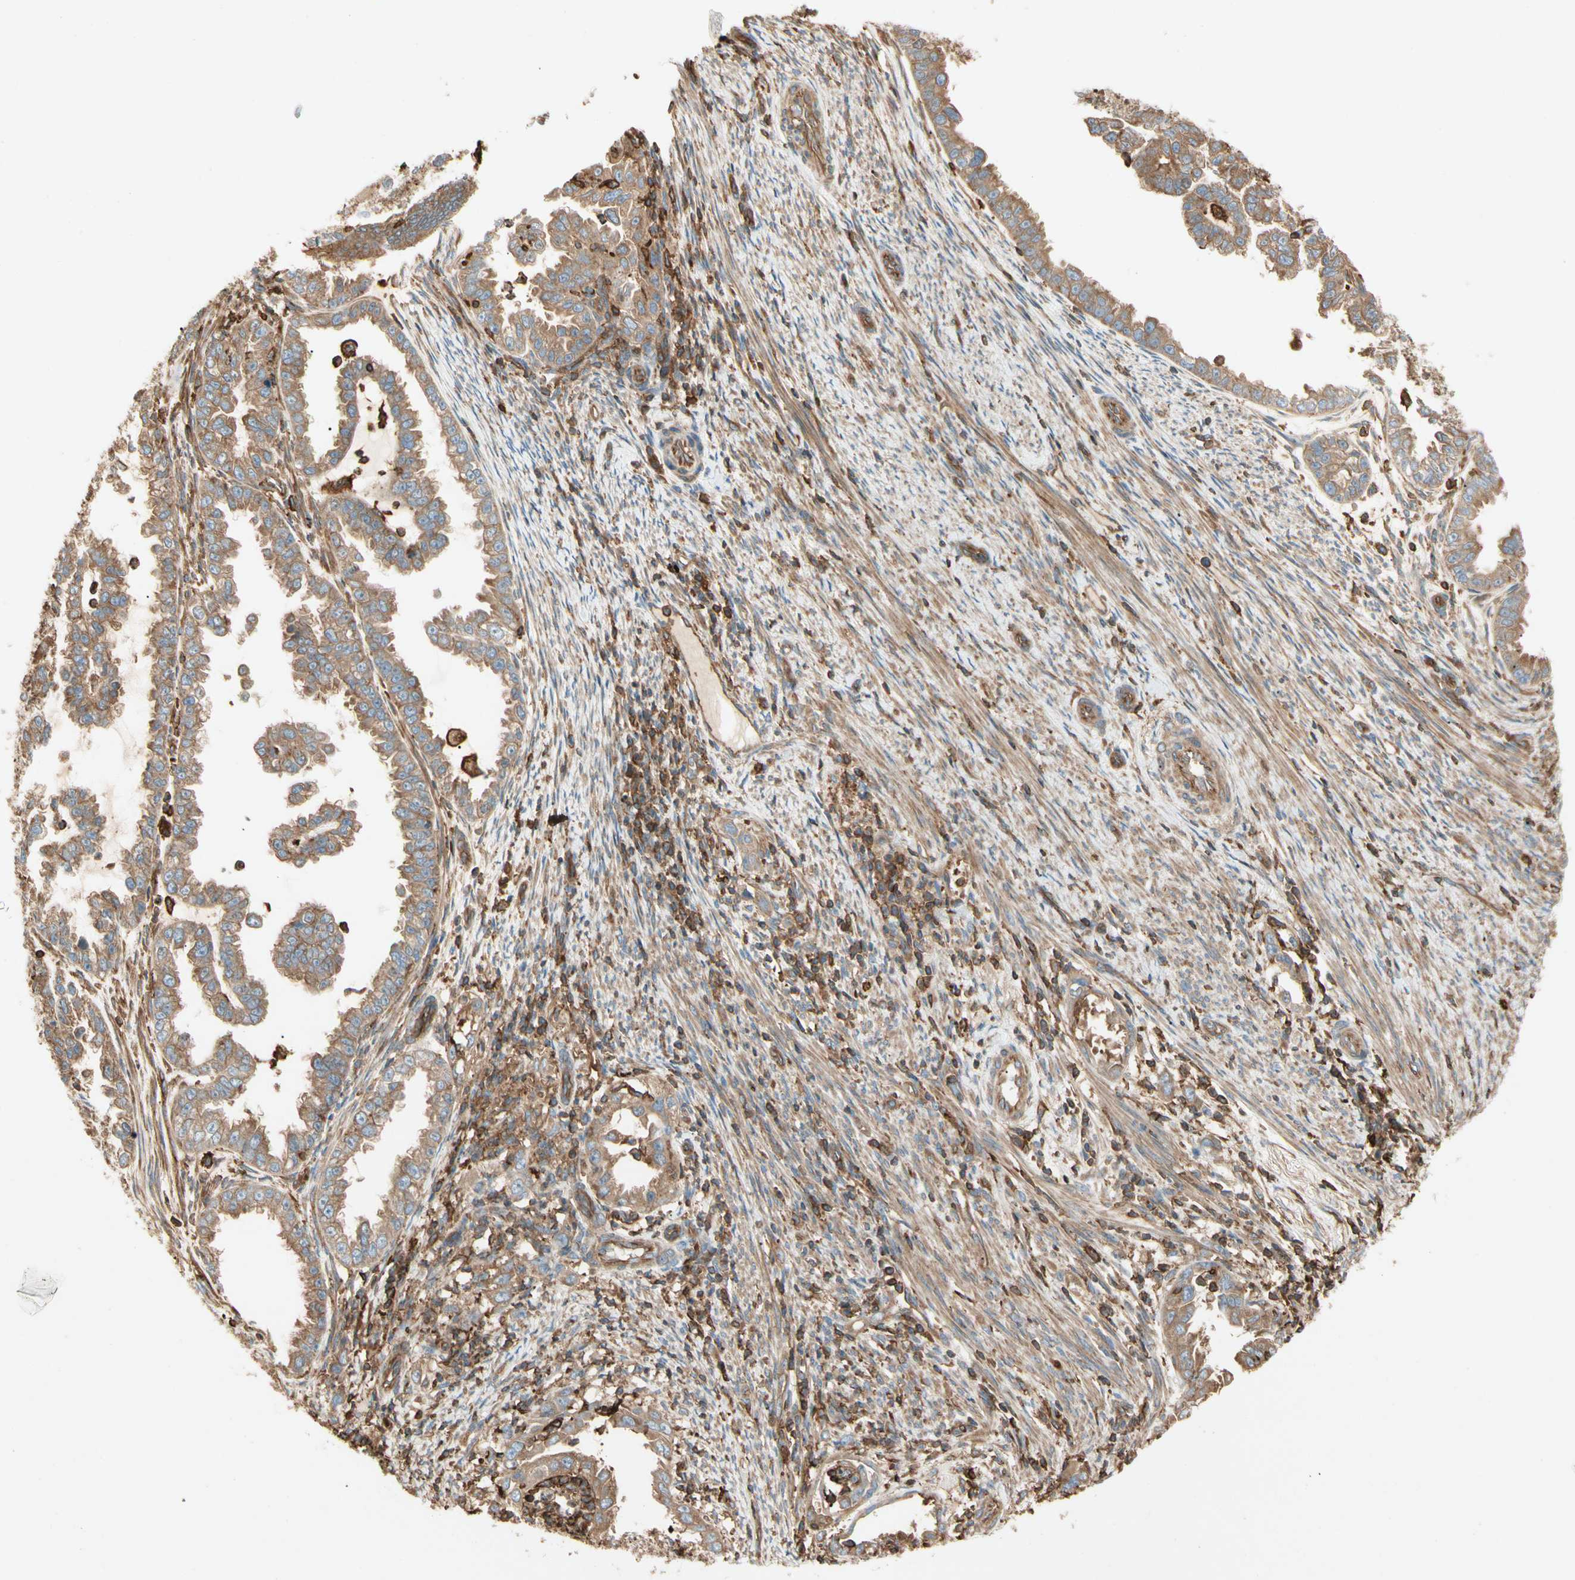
{"staining": {"intensity": "moderate", "quantity": ">75%", "location": "cytoplasmic/membranous"}, "tissue": "endometrial cancer", "cell_type": "Tumor cells", "image_type": "cancer", "snomed": [{"axis": "morphology", "description": "Adenocarcinoma, NOS"}, {"axis": "topography", "description": "Endometrium"}], "caption": "A brown stain highlights moderate cytoplasmic/membranous positivity of a protein in human endometrial cancer tumor cells.", "gene": "ARPC2", "patient": {"sex": "female", "age": 85}}